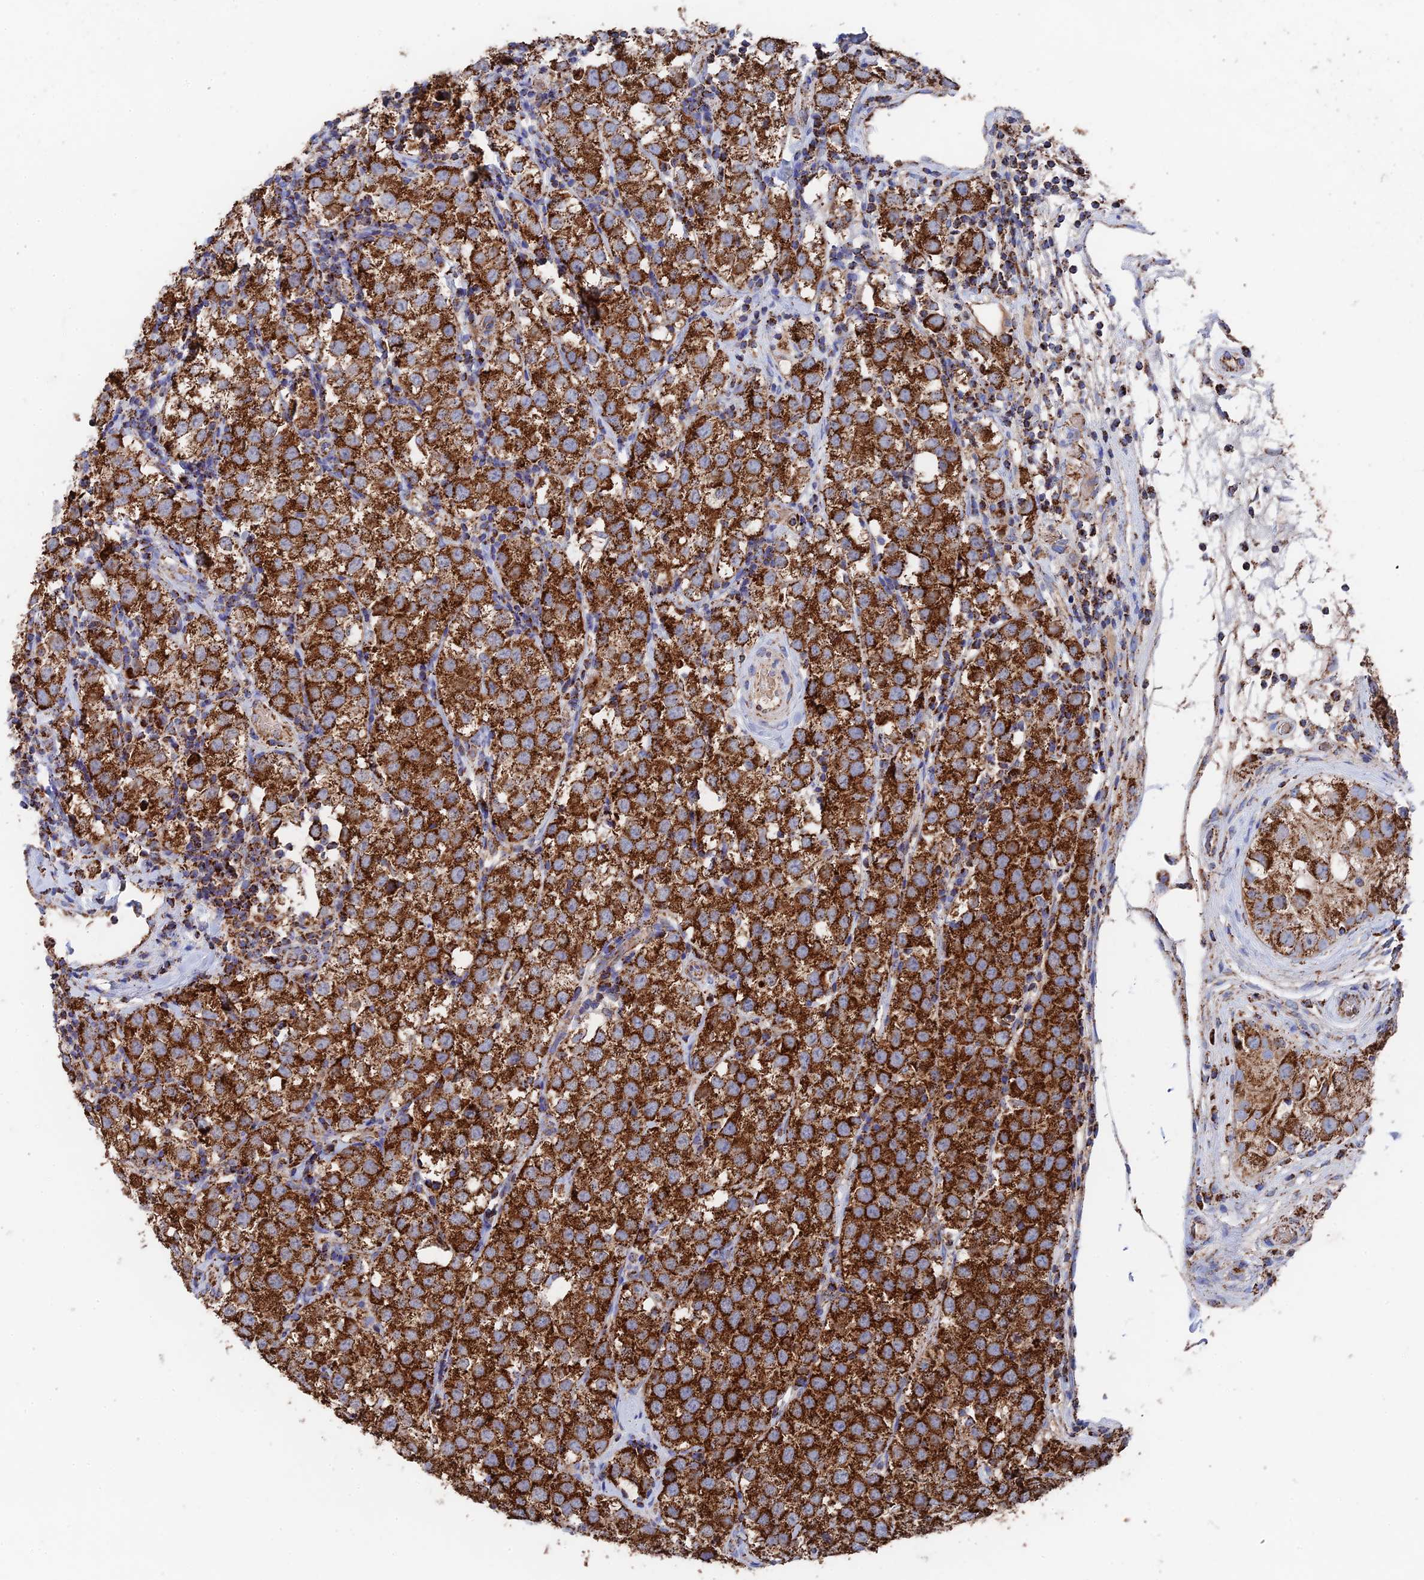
{"staining": {"intensity": "strong", "quantity": ">75%", "location": "cytoplasmic/membranous"}, "tissue": "testis cancer", "cell_type": "Tumor cells", "image_type": "cancer", "snomed": [{"axis": "morphology", "description": "Seminoma, NOS"}, {"axis": "topography", "description": "Testis"}], "caption": "Strong cytoplasmic/membranous expression for a protein is appreciated in approximately >75% of tumor cells of testis seminoma using IHC.", "gene": "HAUS8", "patient": {"sex": "male", "age": 34}}